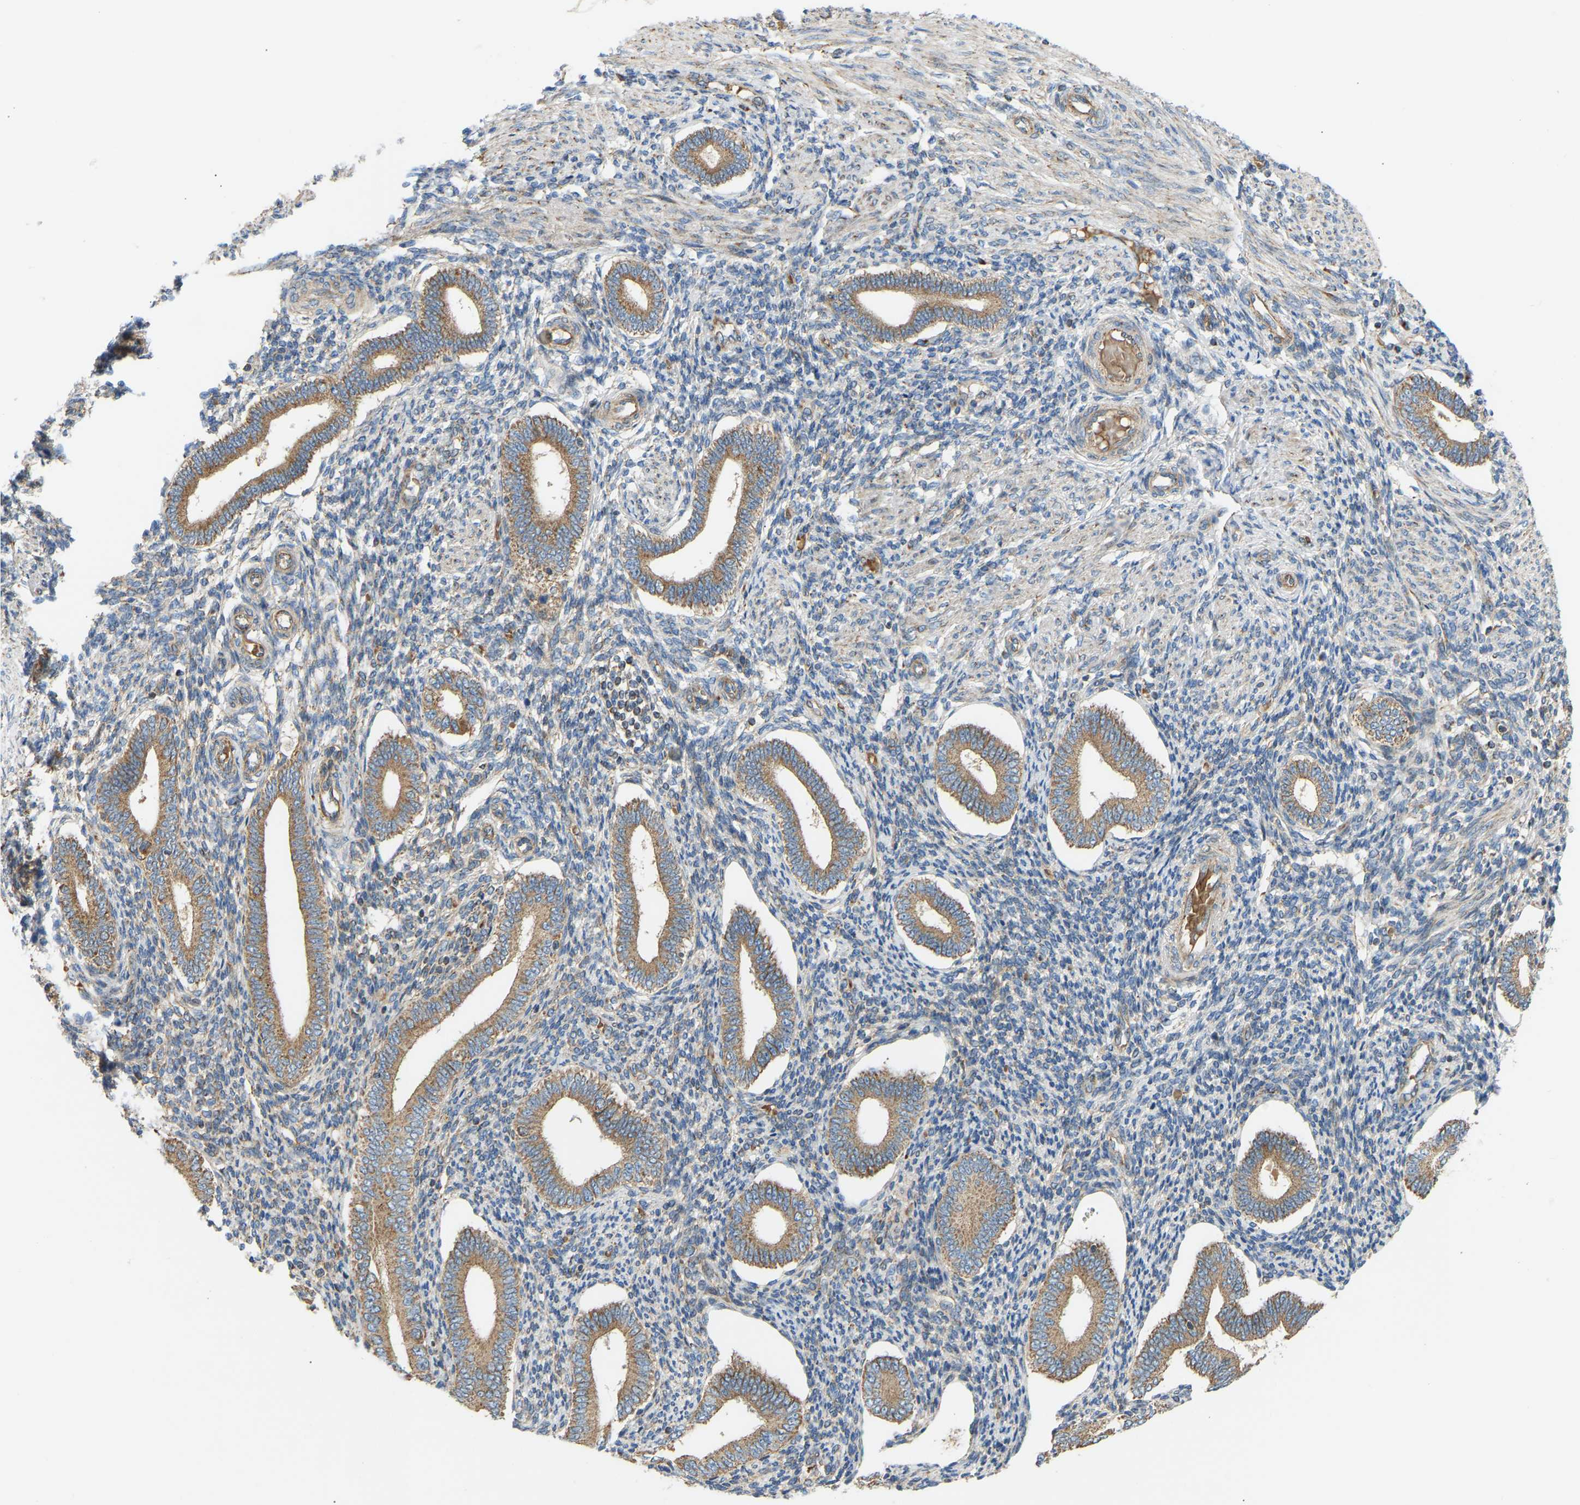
{"staining": {"intensity": "moderate", "quantity": "25%-75%", "location": "cytoplasmic/membranous"}, "tissue": "endometrium", "cell_type": "Cells in endometrial stroma", "image_type": "normal", "snomed": [{"axis": "morphology", "description": "Normal tissue, NOS"}, {"axis": "topography", "description": "Endometrium"}], "caption": "A photomicrograph of endometrium stained for a protein displays moderate cytoplasmic/membranous brown staining in cells in endometrial stroma. The staining was performed using DAB to visualize the protein expression in brown, while the nuclei were stained in blue with hematoxylin (Magnification: 20x).", "gene": "YIPF2", "patient": {"sex": "female", "age": 42}}